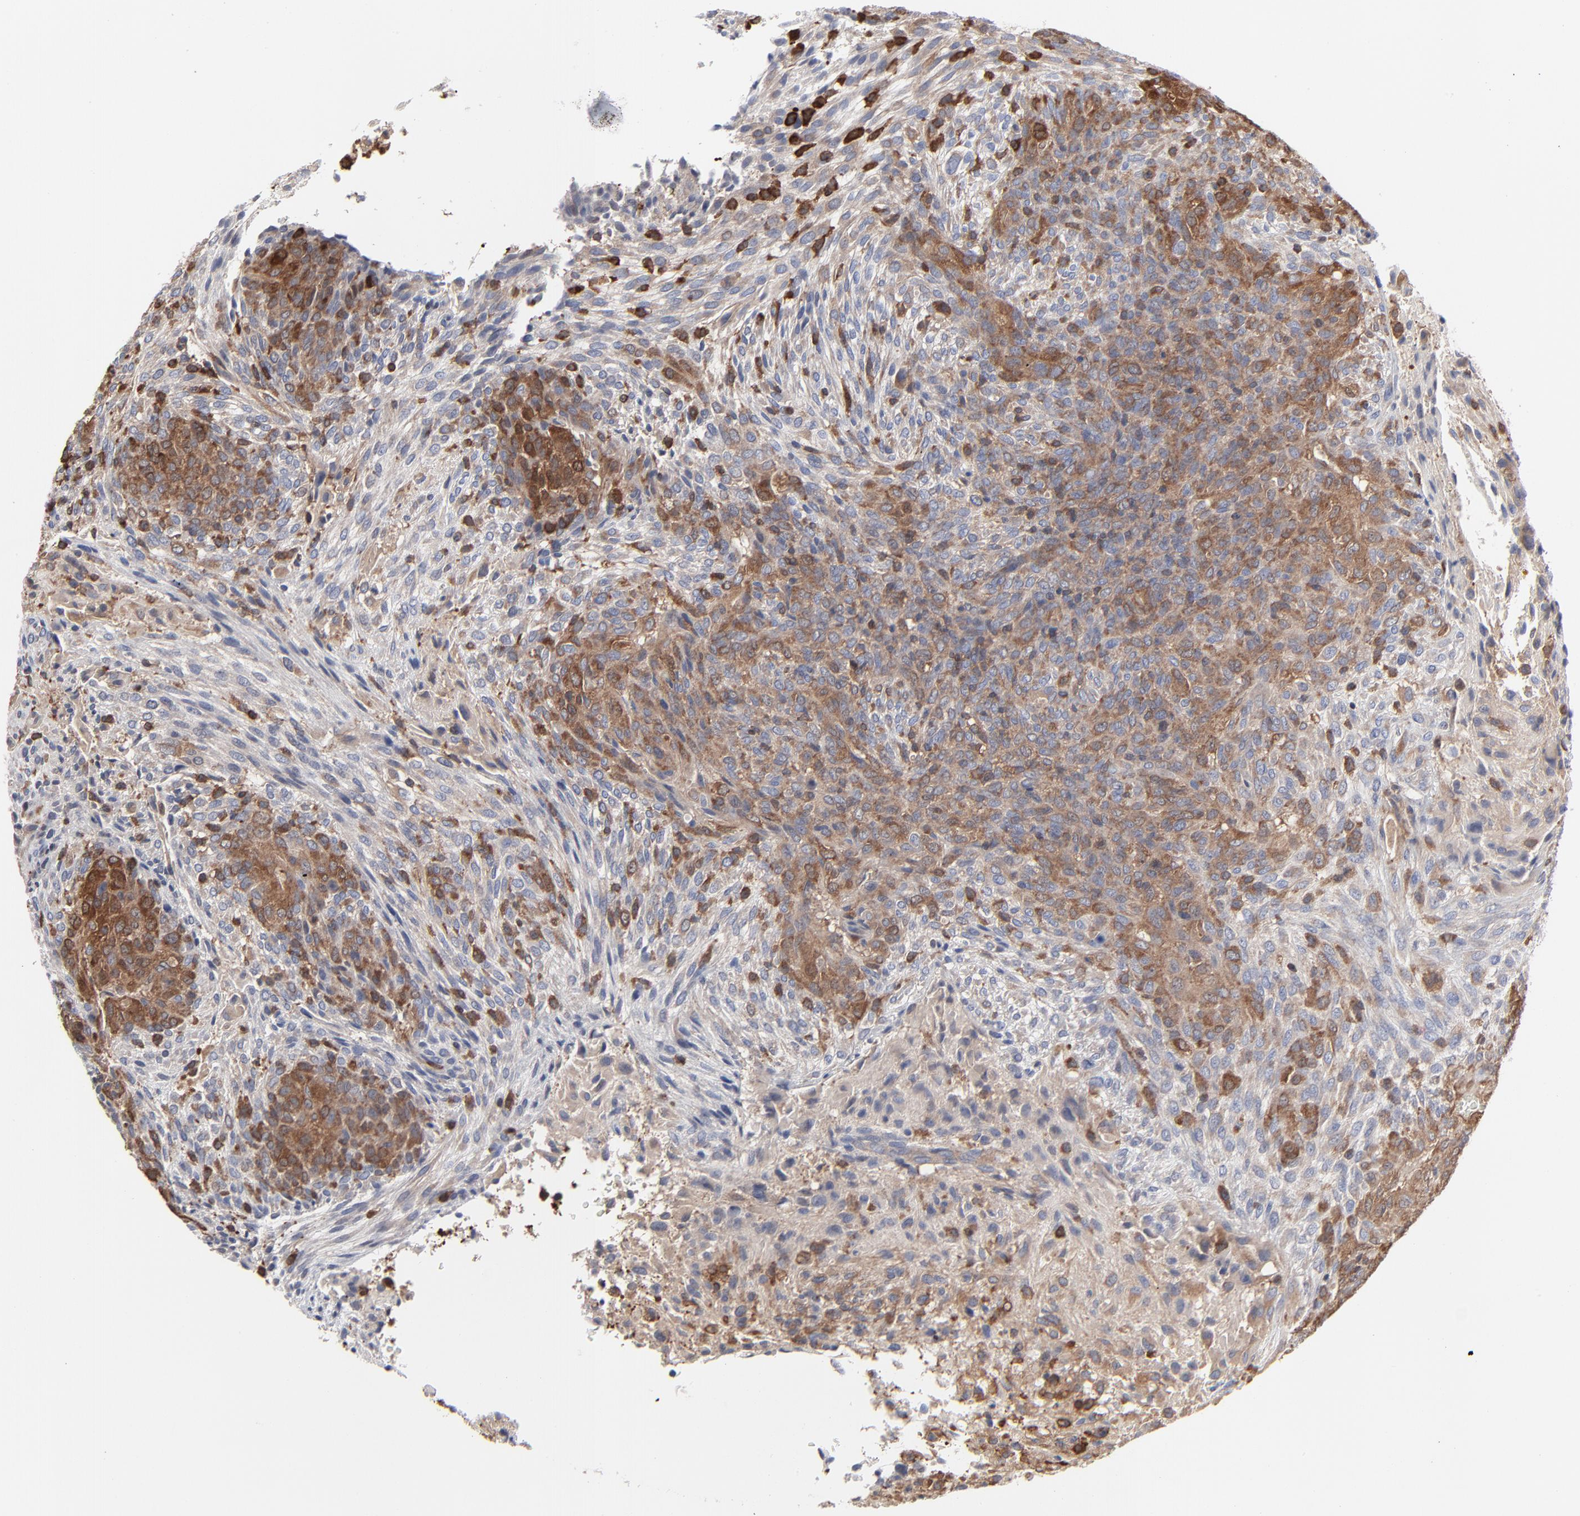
{"staining": {"intensity": "moderate", "quantity": ">75%", "location": "cytoplasmic/membranous"}, "tissue": "glioma", "cell_type": "Tumor cells", "image_type": "cancer", "snomed": [{"axis": "morphology", "description": "Glioma, malignant, High grade"}, {"axis": "topography", "description": "Cerebral cortex"}], "caption": "An immunohistochemistry (IHC) micrograph of tumor tissue is shown. Protein staining in brown shows moderate cytoplasmic/membranous positivity in malignant glioma (high-grade) within tumor cells. The staining was performed using DAB to visualize the protein expression in brown, while the nuclei were stained in blue with hematoxylin (Magnification: 20x).", "gene": "MAP2K1", "patient": {"sex": "female", "age": 55}}